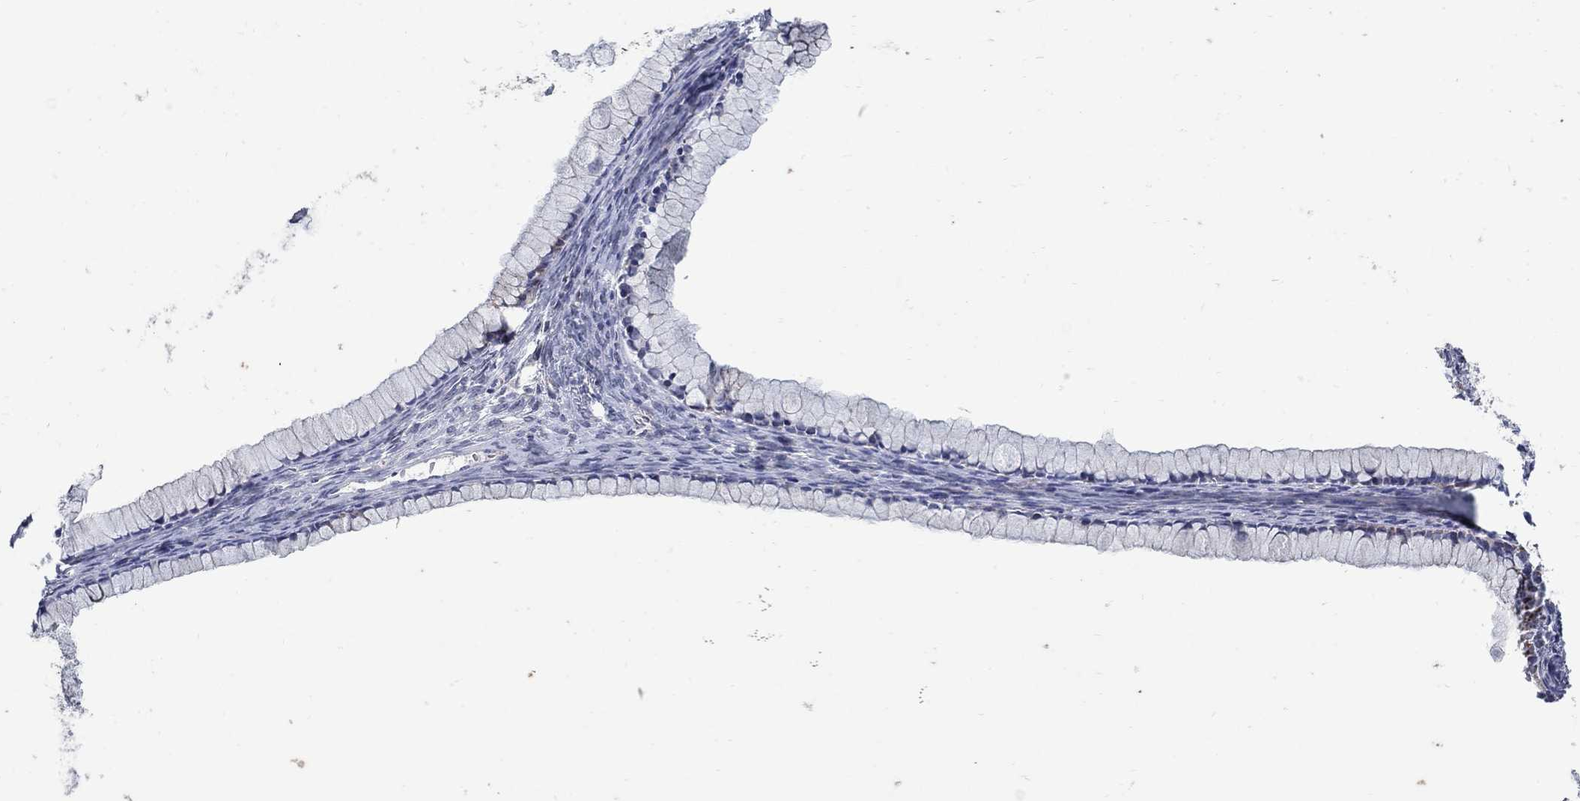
{"staining": {"intensity": "negative", "quantity": "none", "location": "none"}, "tissue": "ovarian cancer", "cell_type": "Tumor cells", "image_type": "cancer", "snomed": [{"axis": "morphology", "description": "Cystadenocarcinoma, mucinous, NOS"}, {"axis": "topography", "description": "Ovary"}], "caption": "Tumor cells show no significant staining in mucinous cystadenocarcinoma (ovarian).", "gene": "HMX2", "patient": {"sex": "female", "age": 41}}